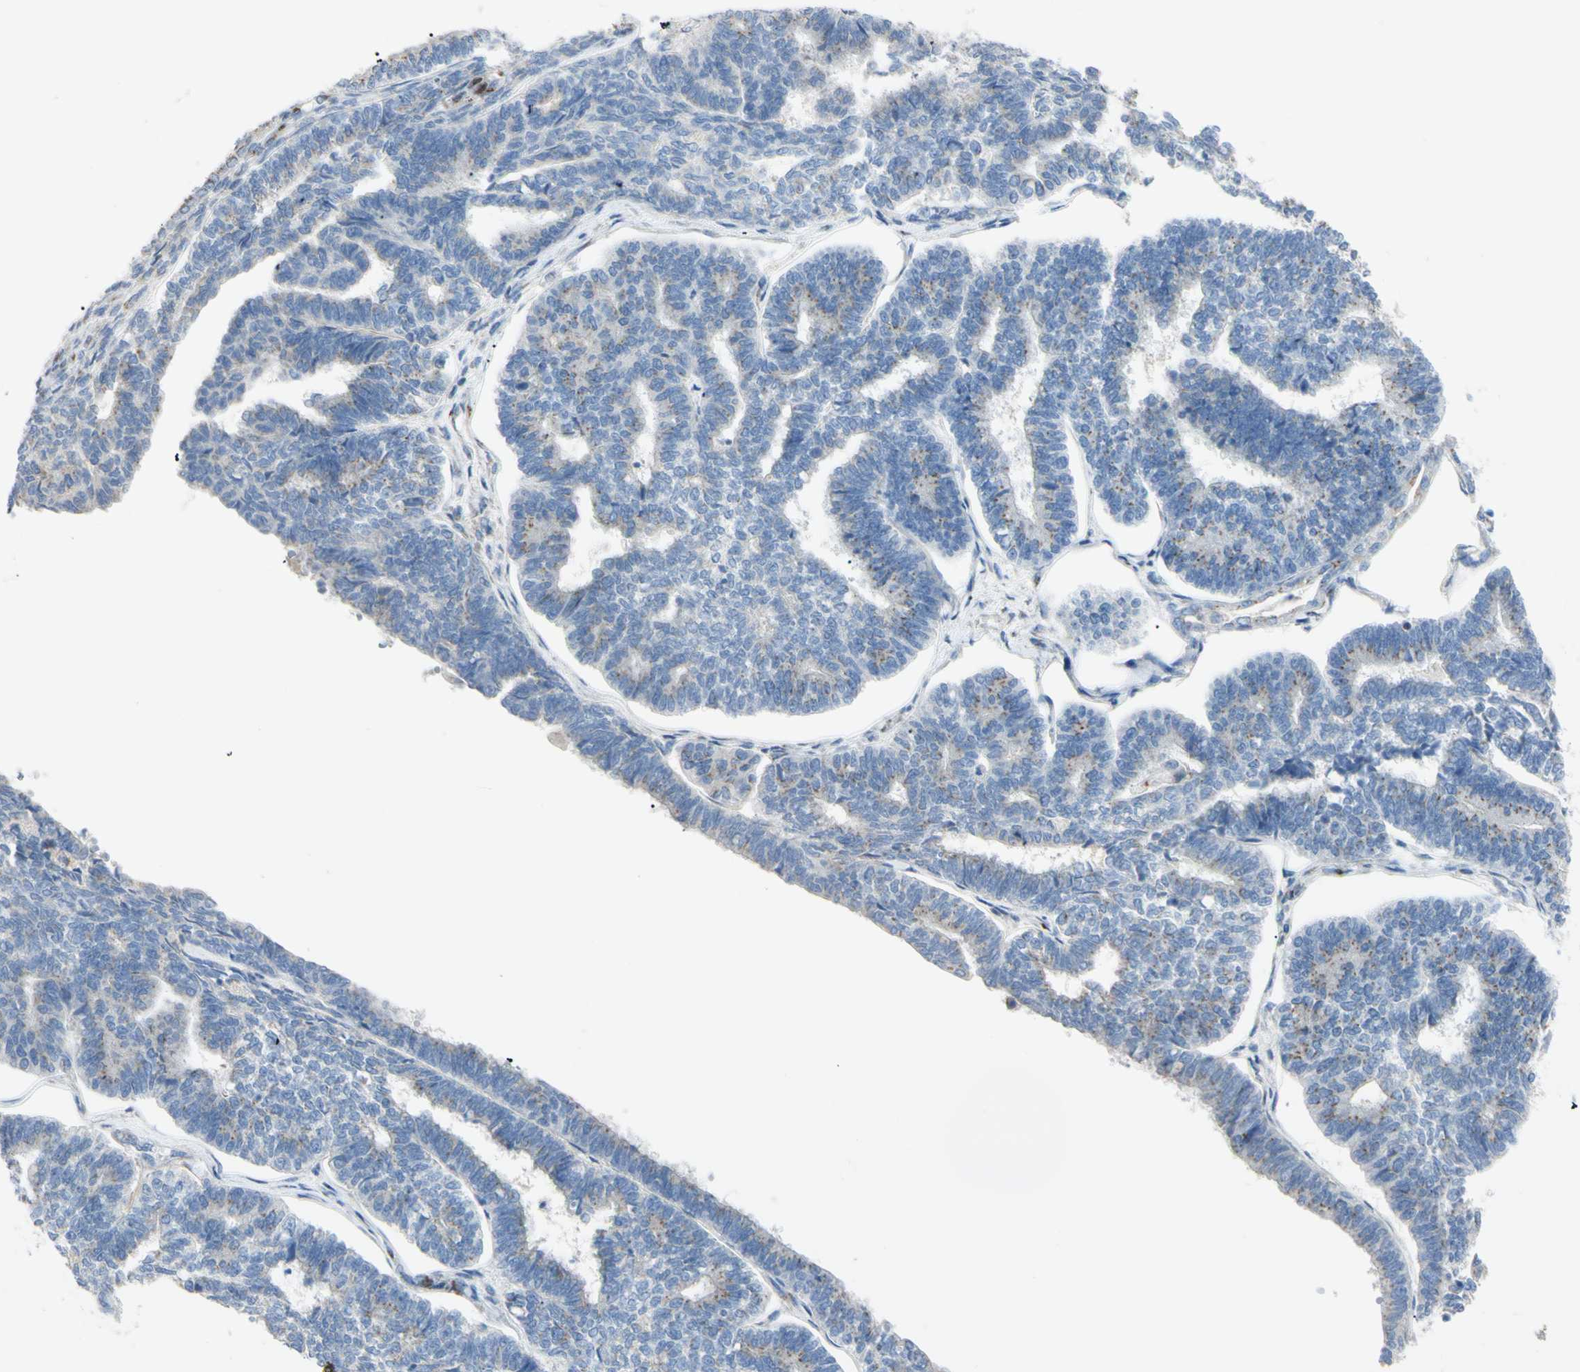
{"staining": {"intensity": "moderate", "quantity": "<25%", "location": "cytoplasmic/membranous"}, "tissue": "endometrial cancer", "cell_type": "Tumor cells", "image_type": "cancer", "snomed": [{"axis": "morphology", "description": "Adenocarcinoma, NOS"}, {"axis": "topography", "description": "Endometrium"}], "caption": "This is a photomicrograph of IHC staining of endometrial adenocarcinoma, which shows moderate expression in the cytoplasmic/membranous of tumor cells.", "gene": "B4GALT3", "patient": {"sex": "female", "age": 70}}